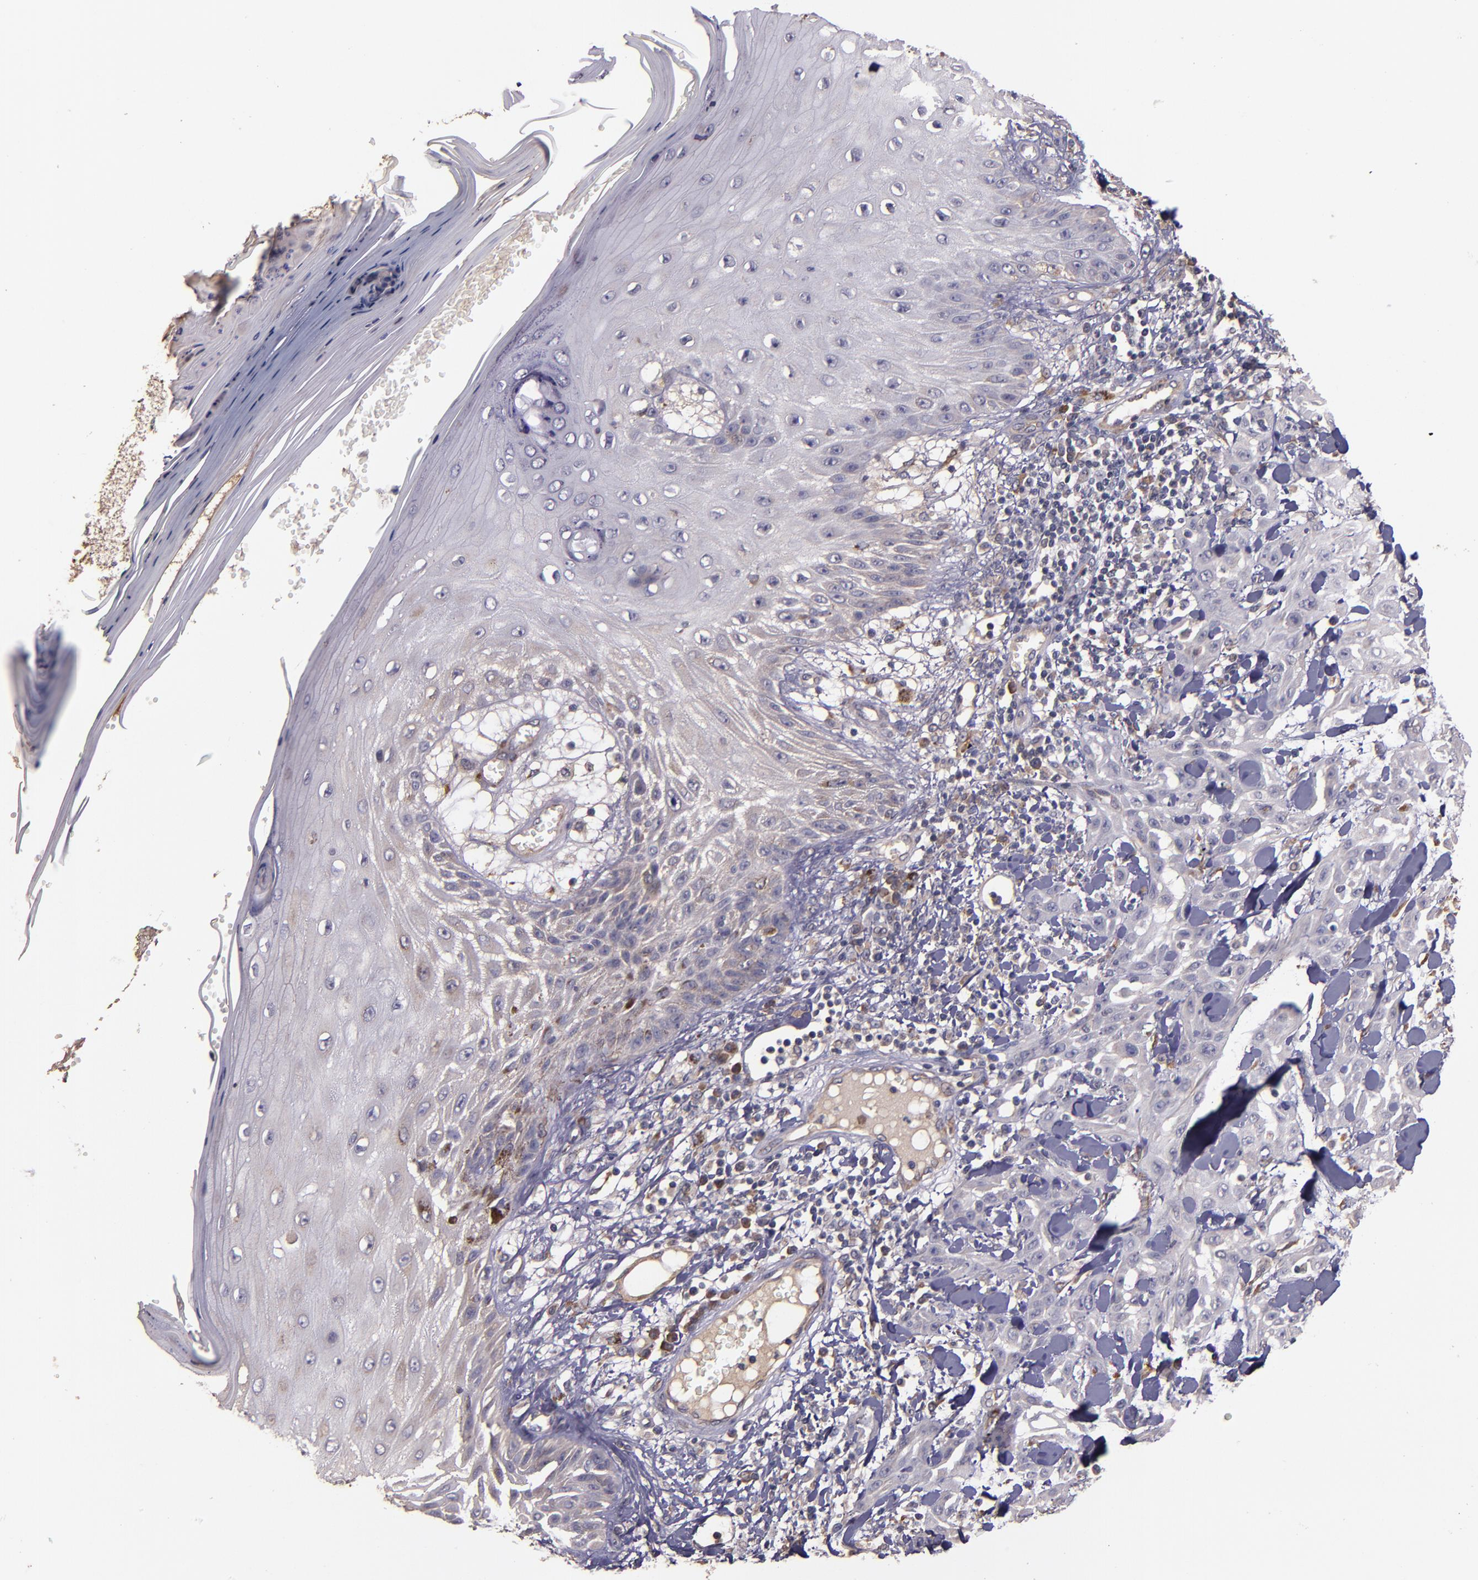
{"staining": {"intensity": "weak", "quantity": "25%-75%", "location": "cytoplasmic/membranous"}, "tissue": "skin cancer", "cell_type": "Tumor cells", "image_type": "cancer", "snomed": [{"axis": "morphology", "description": "Squamous cell carcinoma, NOS"}, {"axis": "topography", "description": "Skin"}], "caption": "An image of skin cancer (squamous cell carcinoma) stained for a protein shows weak cytoplasmic/membranous brown staining in tumor cells. Ihc stains the protein of interest in brown and the nuclei are stained blue.", "gene": "PRAF2", "patient": {"sex": "male", "age": 24}}